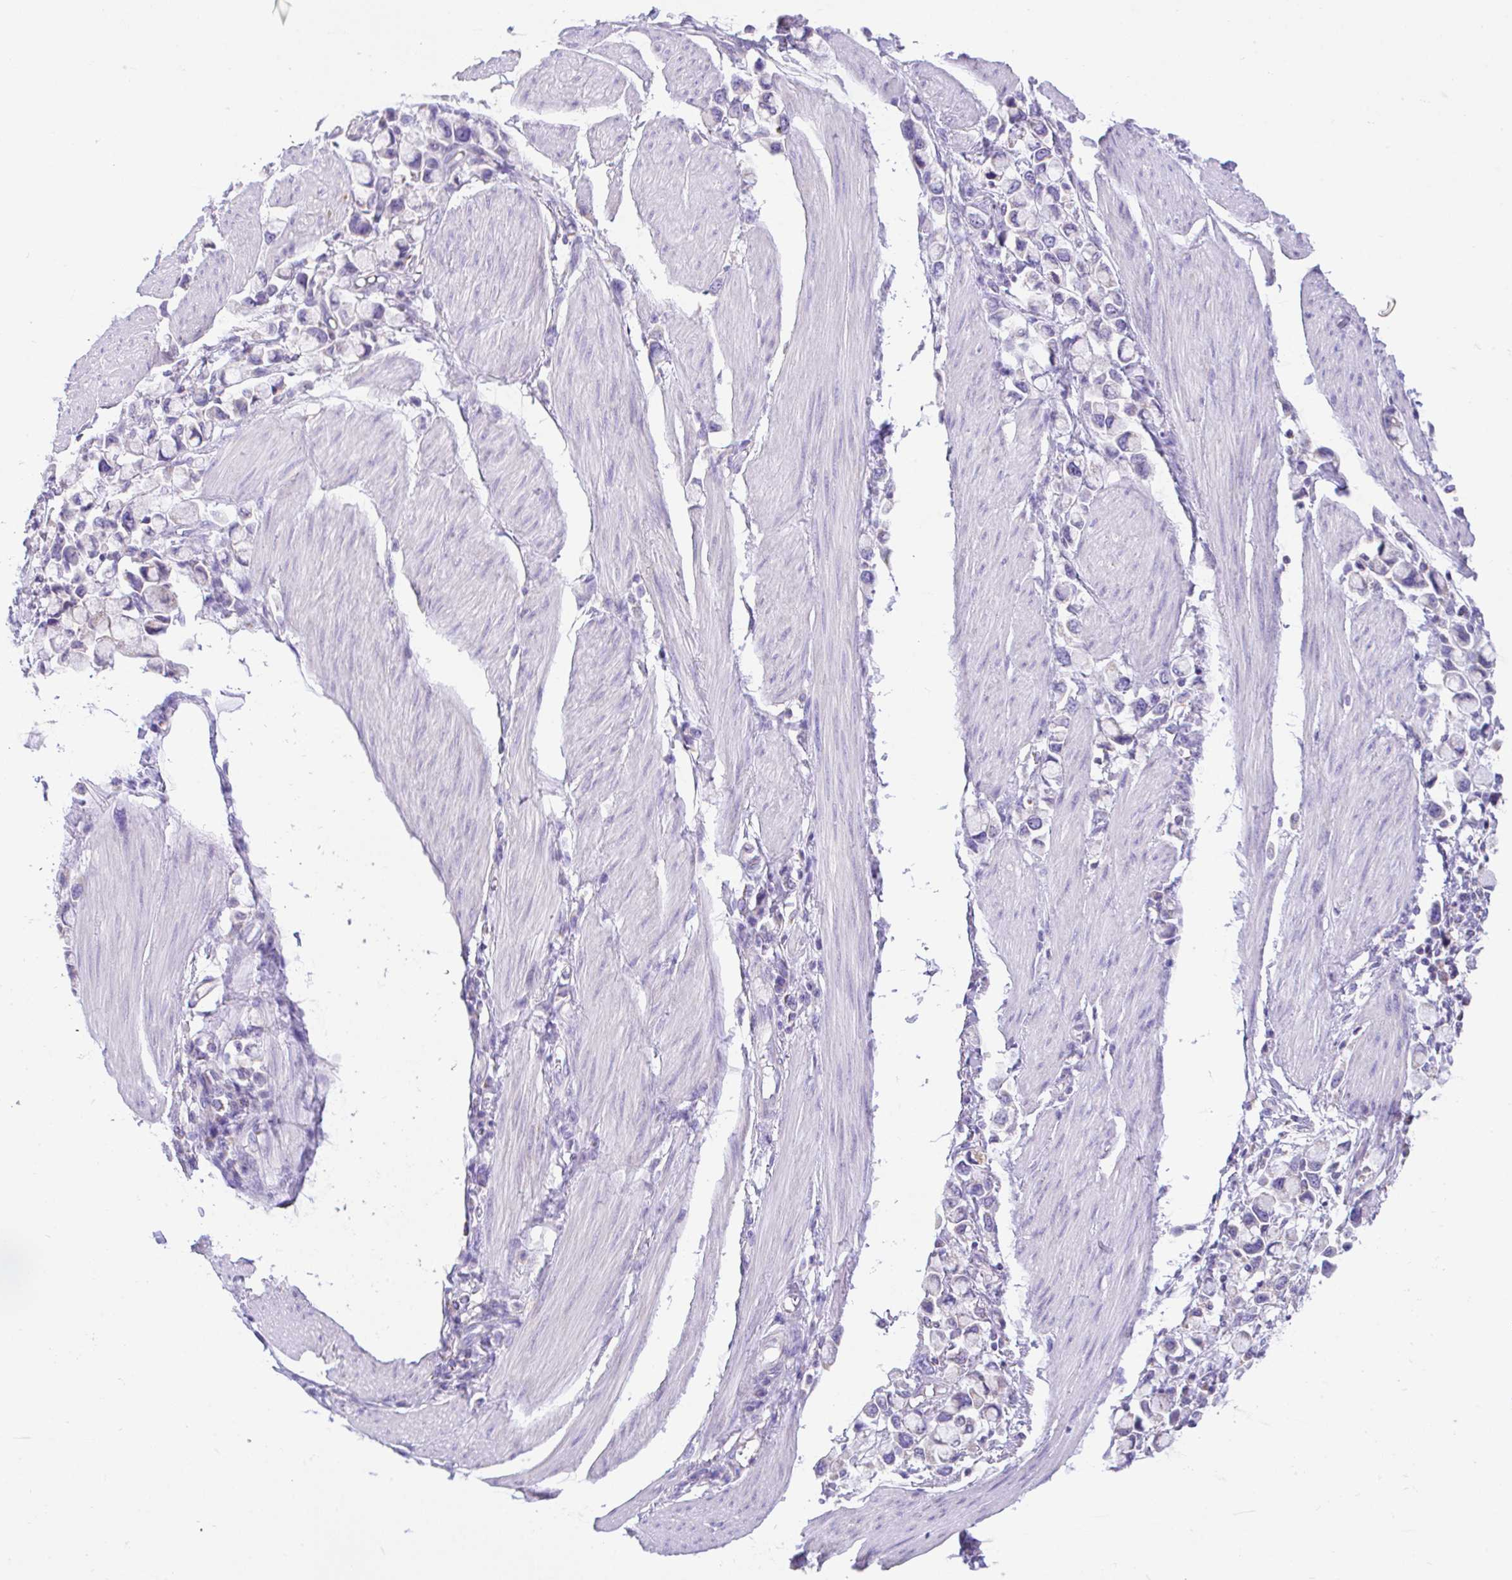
{"staining": {"intensity": "negative", "quantity": "none", "location": "none"}, "tissue": "stomach cancer", "cell_type": "Tumor cells", "image_type": "cancer", "snomed": [{"axis": "morphology", "description": "Adenocarcinoma, NOS"}, {"axis": "topography", "description": "Stomach"}], "caption": "Immunohistochemistry (IHC) micrograph of adenocarcinoma (stomach) stained for a protein (brown), which shows no staining in tumor cells. Nuclei are stained in blue.", "gene": "NLRP8", "patient": {"sex": "female", "age": 81}}